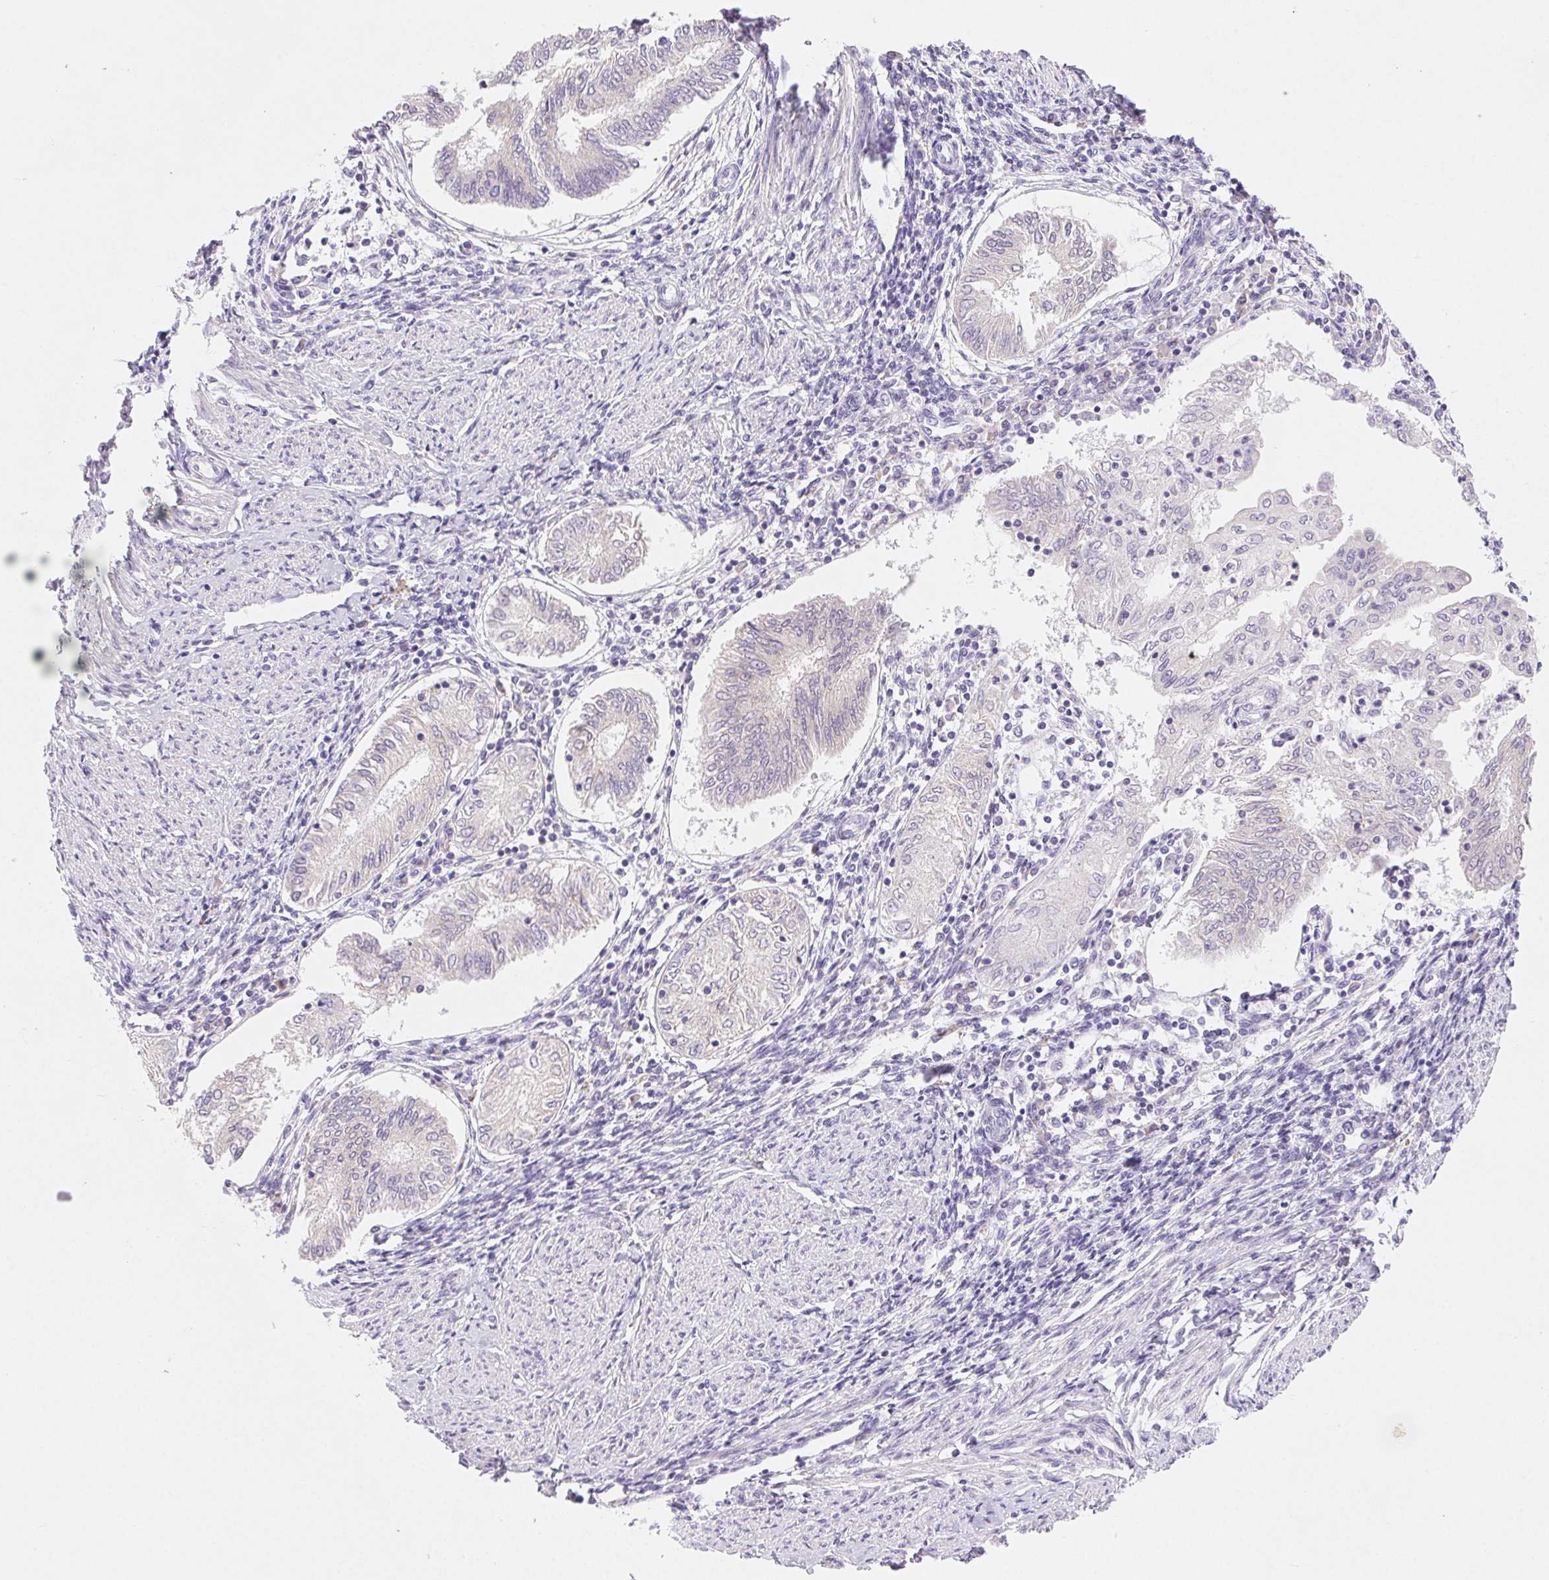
{"staining": {"intensity": "negative", "quantity": "none", "location": "none"}, "tissue": "endometrial cancer", "cell_type": "Tumor cells", "image_type": "cancer", "snomed": [{"axis": "morphology", "description": "Adenocarcinoma, NOS"}, {"axis": "topography", "description": "Endometrium"}], "caption": "IHC of human endometrial cancer (adenocarcinoma) exhibits no positivity in tumor cells. Brightfield microscopy of IHC stained with DAB (brown) and hematoxylin (blue), captured at high magnification.", "gene": "ARHGAP11B", "patient": {"sex": "female", "age": 68}}